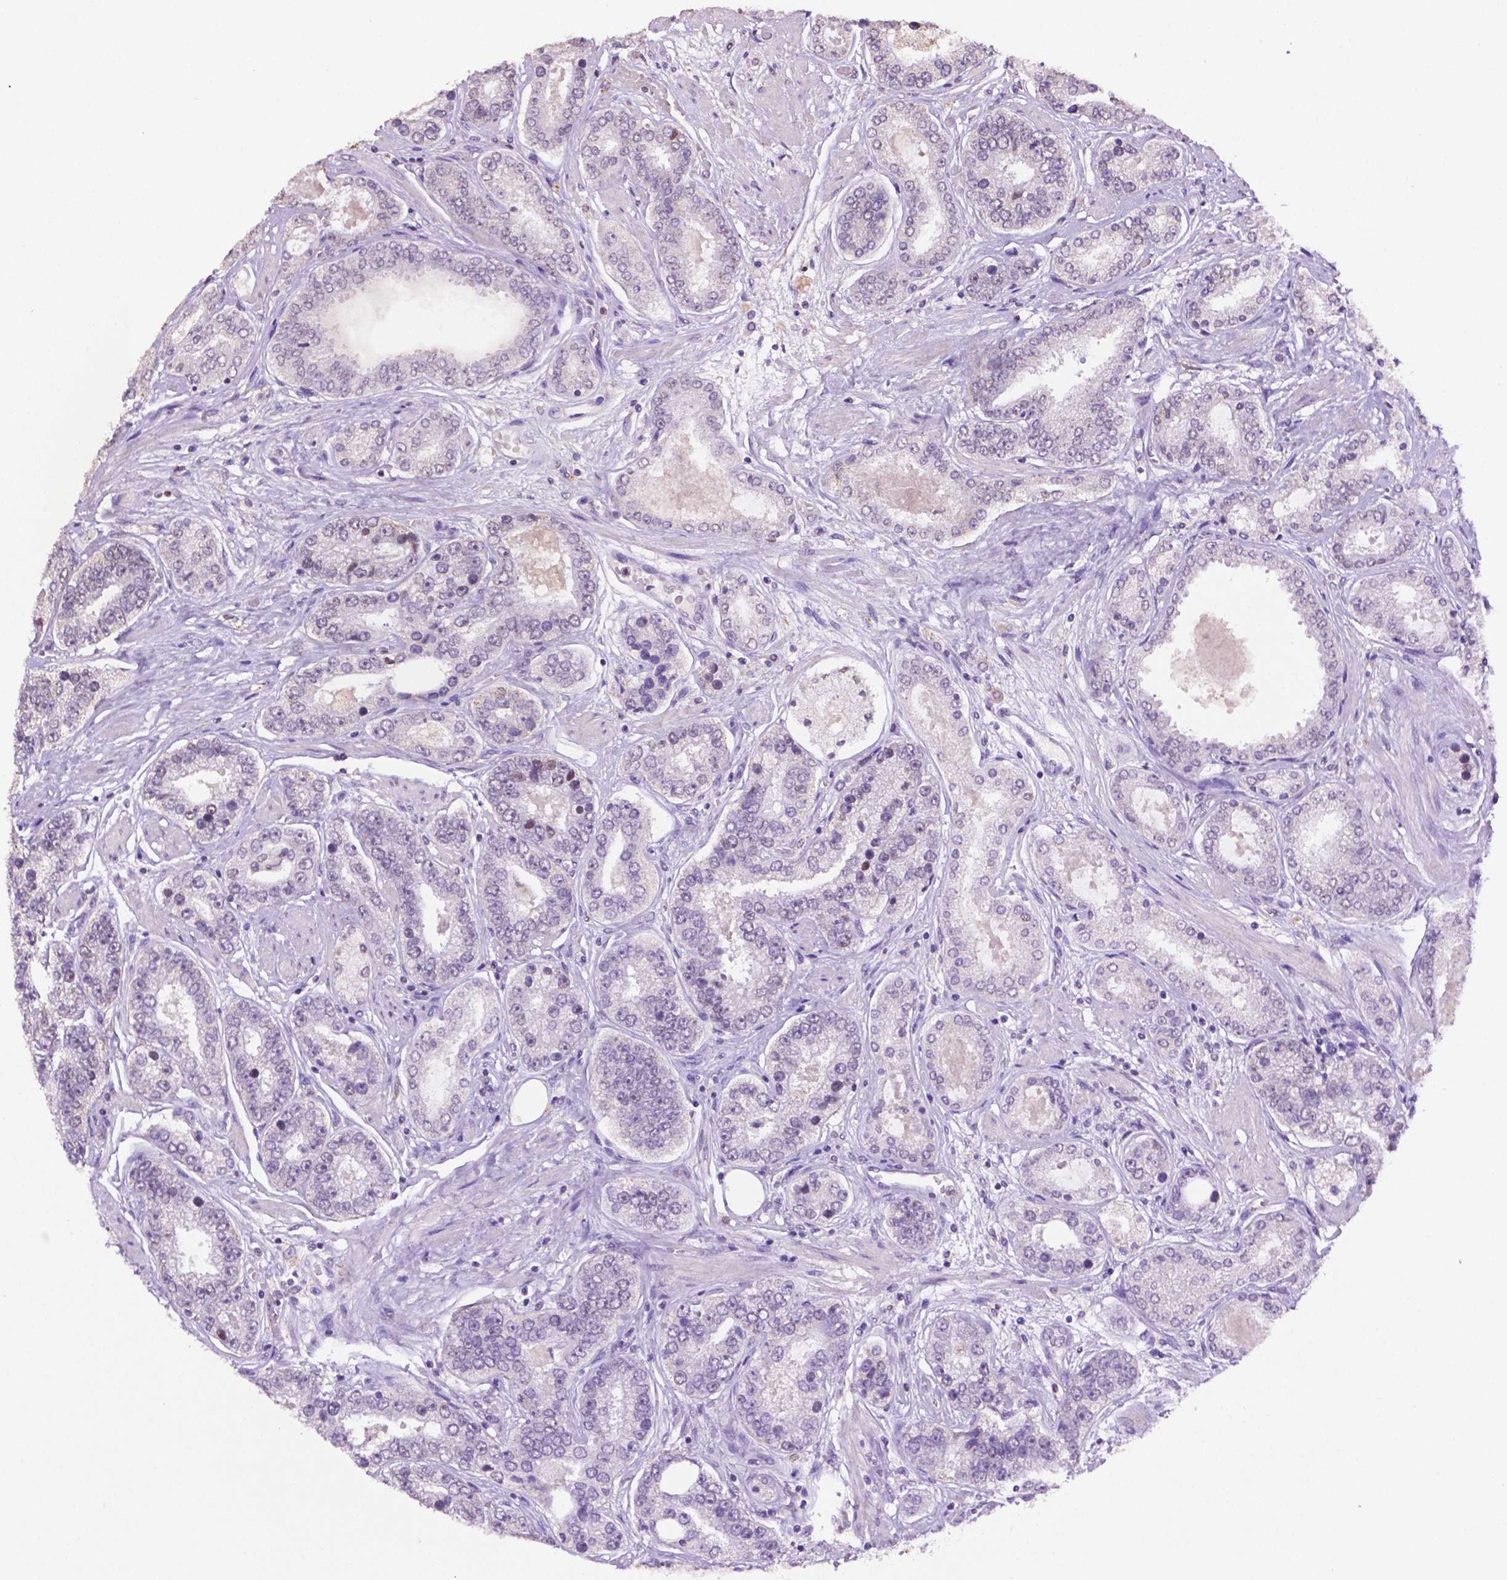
{"staining": {"intensity": "negative", "quantity": "none", "location": "none"}, "tissue": "prostate cancer", "cell_type": "Tumor cells", "image_type": "cancer", "snomed": [{"axis": "morphology", "description": "Adenocarcinoma, High grade"}, {"axis": "topography", "description": "Prostate"}], "caption": "A photomicrograph of adenocarcinoma (high-grade) (prostate) stained for a protein displays no brown staining in tumor cells.", "gene": "PTPN6", "patient": {"sex": "male", "age": 63}}